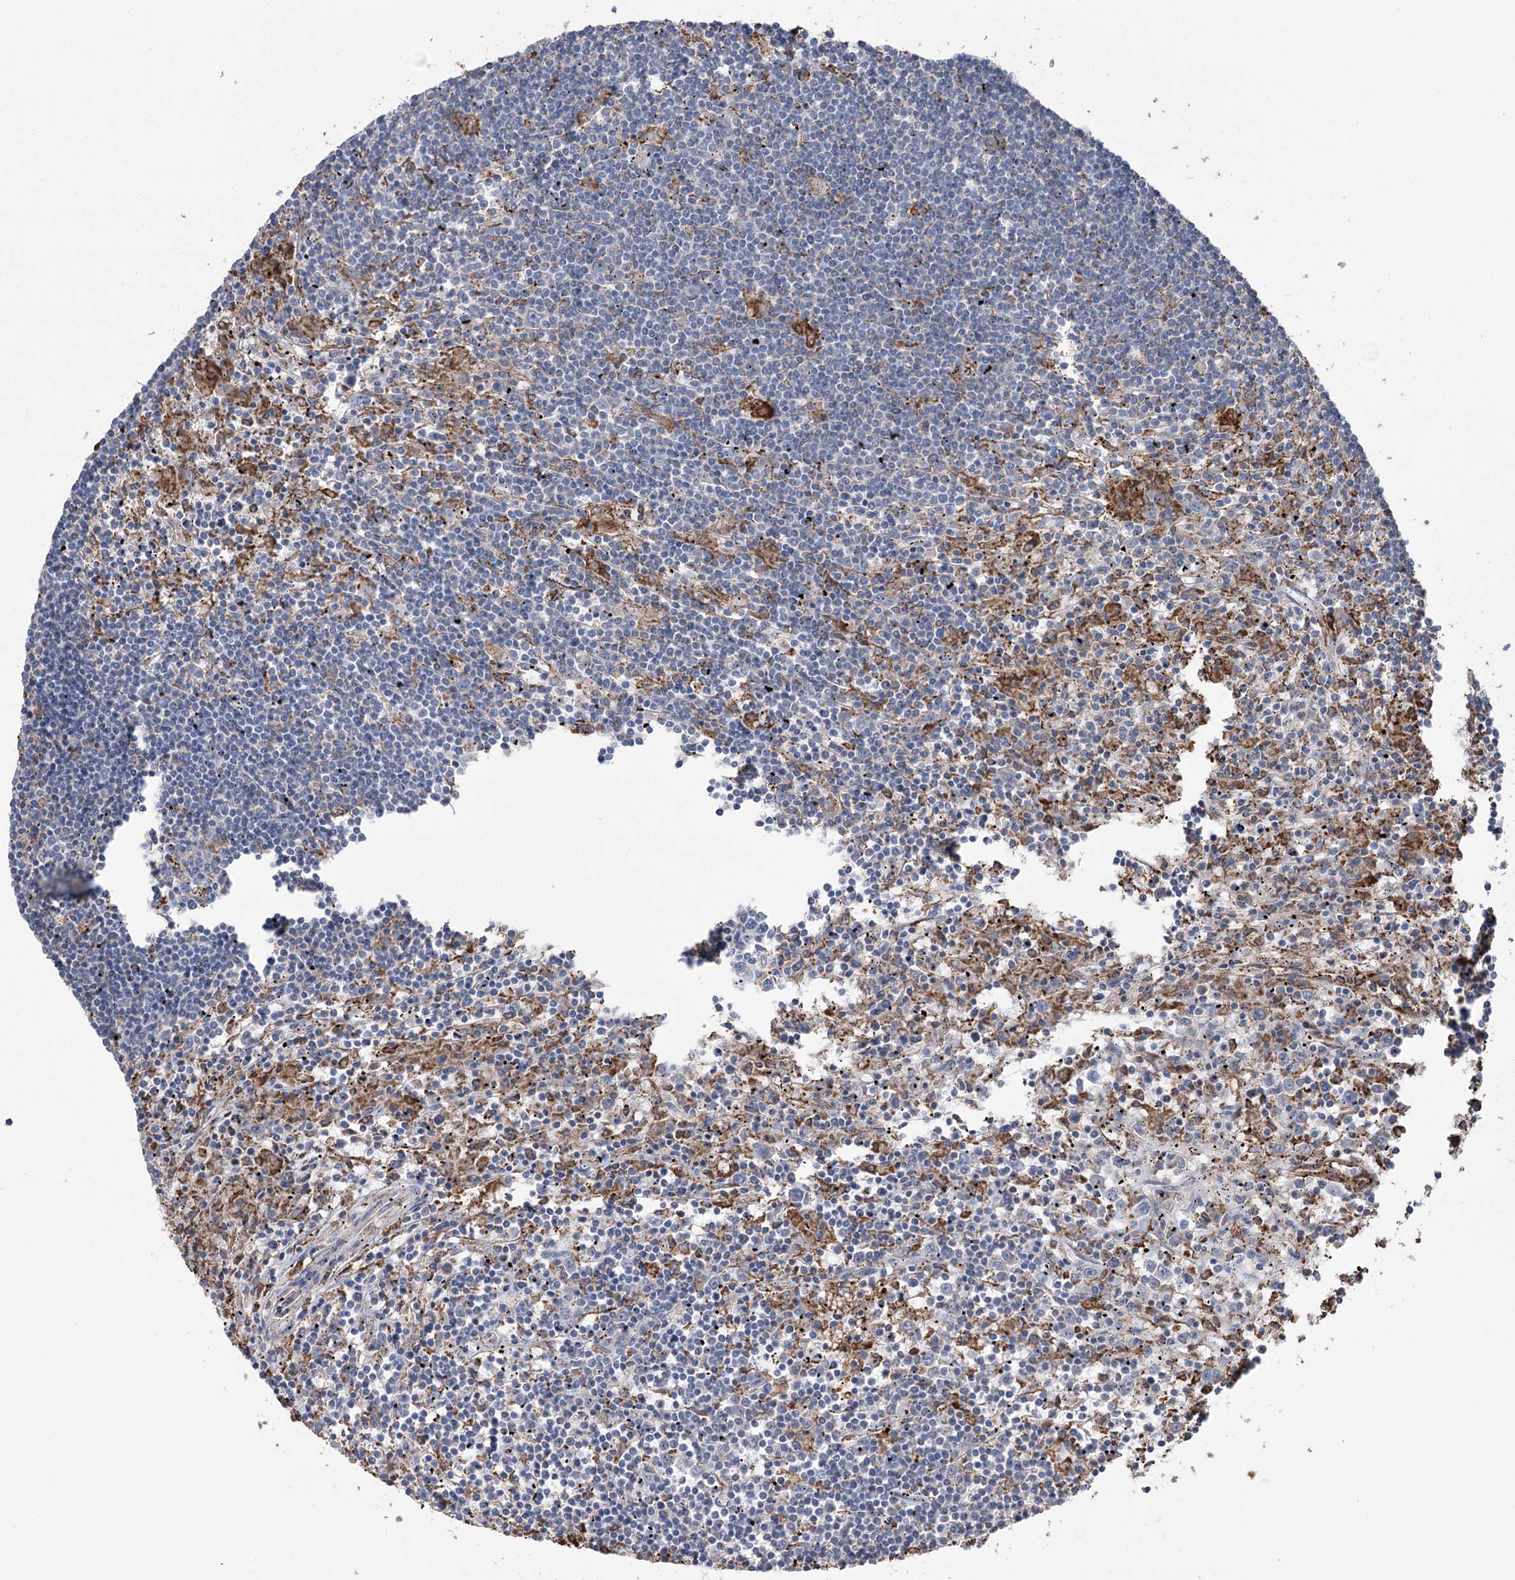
{"staining": {"intensity": "negative", "quantity": "none", "location": "none"}, "tissue": "lymphoma", "cell_type": "Tumor cells", "image_type": "cancer", "snomed": [{"axis": "morphology", "description": "Malignant lymphoma, non-Hodgkin's type, Low grade"}, {"axis": "topography", "description": "Spleen"}], "caption": "This is an immunohistochemistry (IHC) histopathology image of human low-grade malignant lymphoma, non-Hodgkin's type. There is no positivity in tumor cells.", "gene": "TRIM71", "patient": {"sex": "male", "age": 76}}